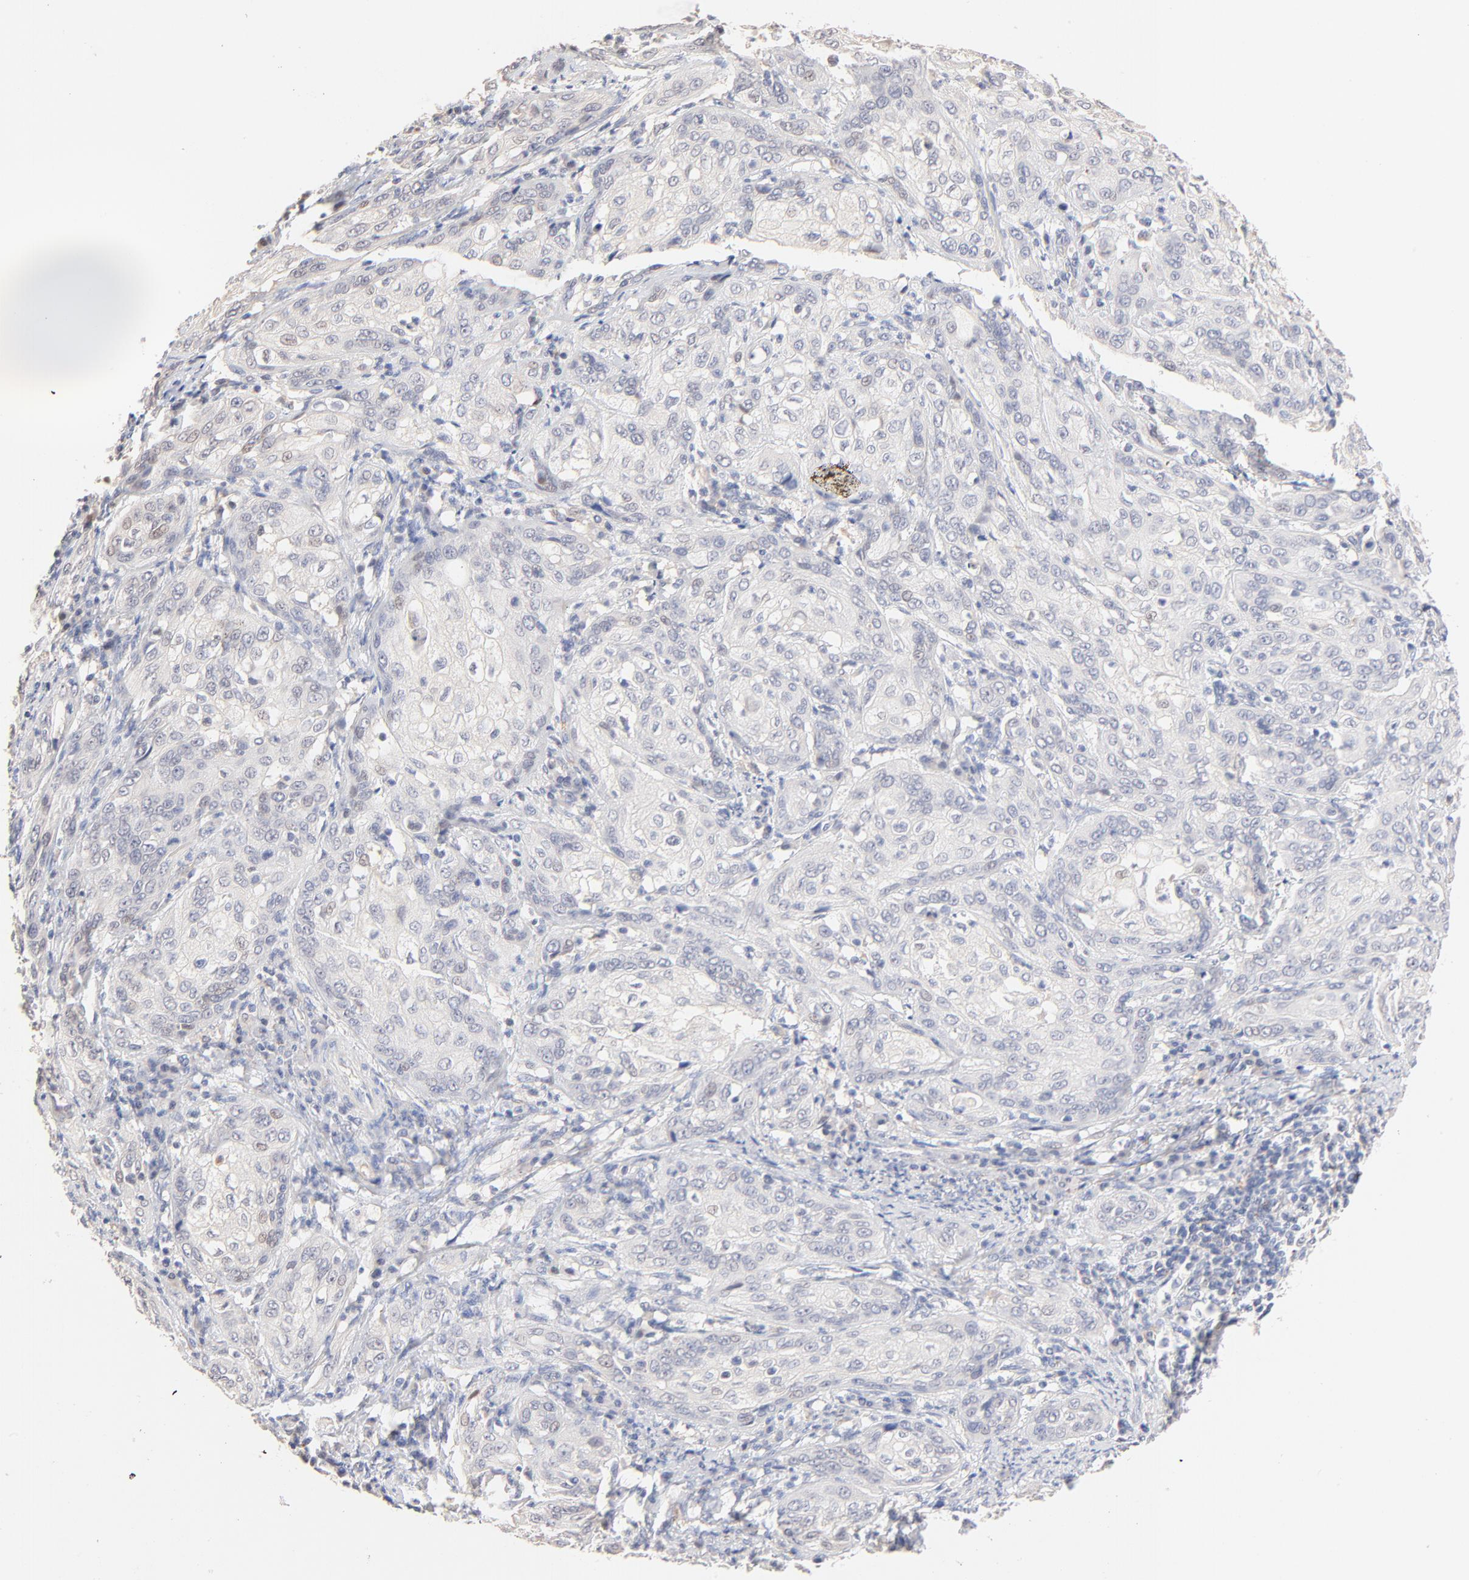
{"staining": {"intensity": "negative", "quantity": "none", "location": "none"}, "tissue": "cervical cancer", "cell_type": "Tumor cells", "image_type": "cancer", "snomed": [{"axis": "morphology", "description": "Squamous cell carcinoma, NOS"}, {"axis": "topography", "description": "Cervix"}], "caption": "Immunohistochemistry (IHC) of squamous cell carcinoma (cervical) reveals no expression in tumor cells.", "gene": "SPTB", "patient": {"sex": "female", "age": 41}}